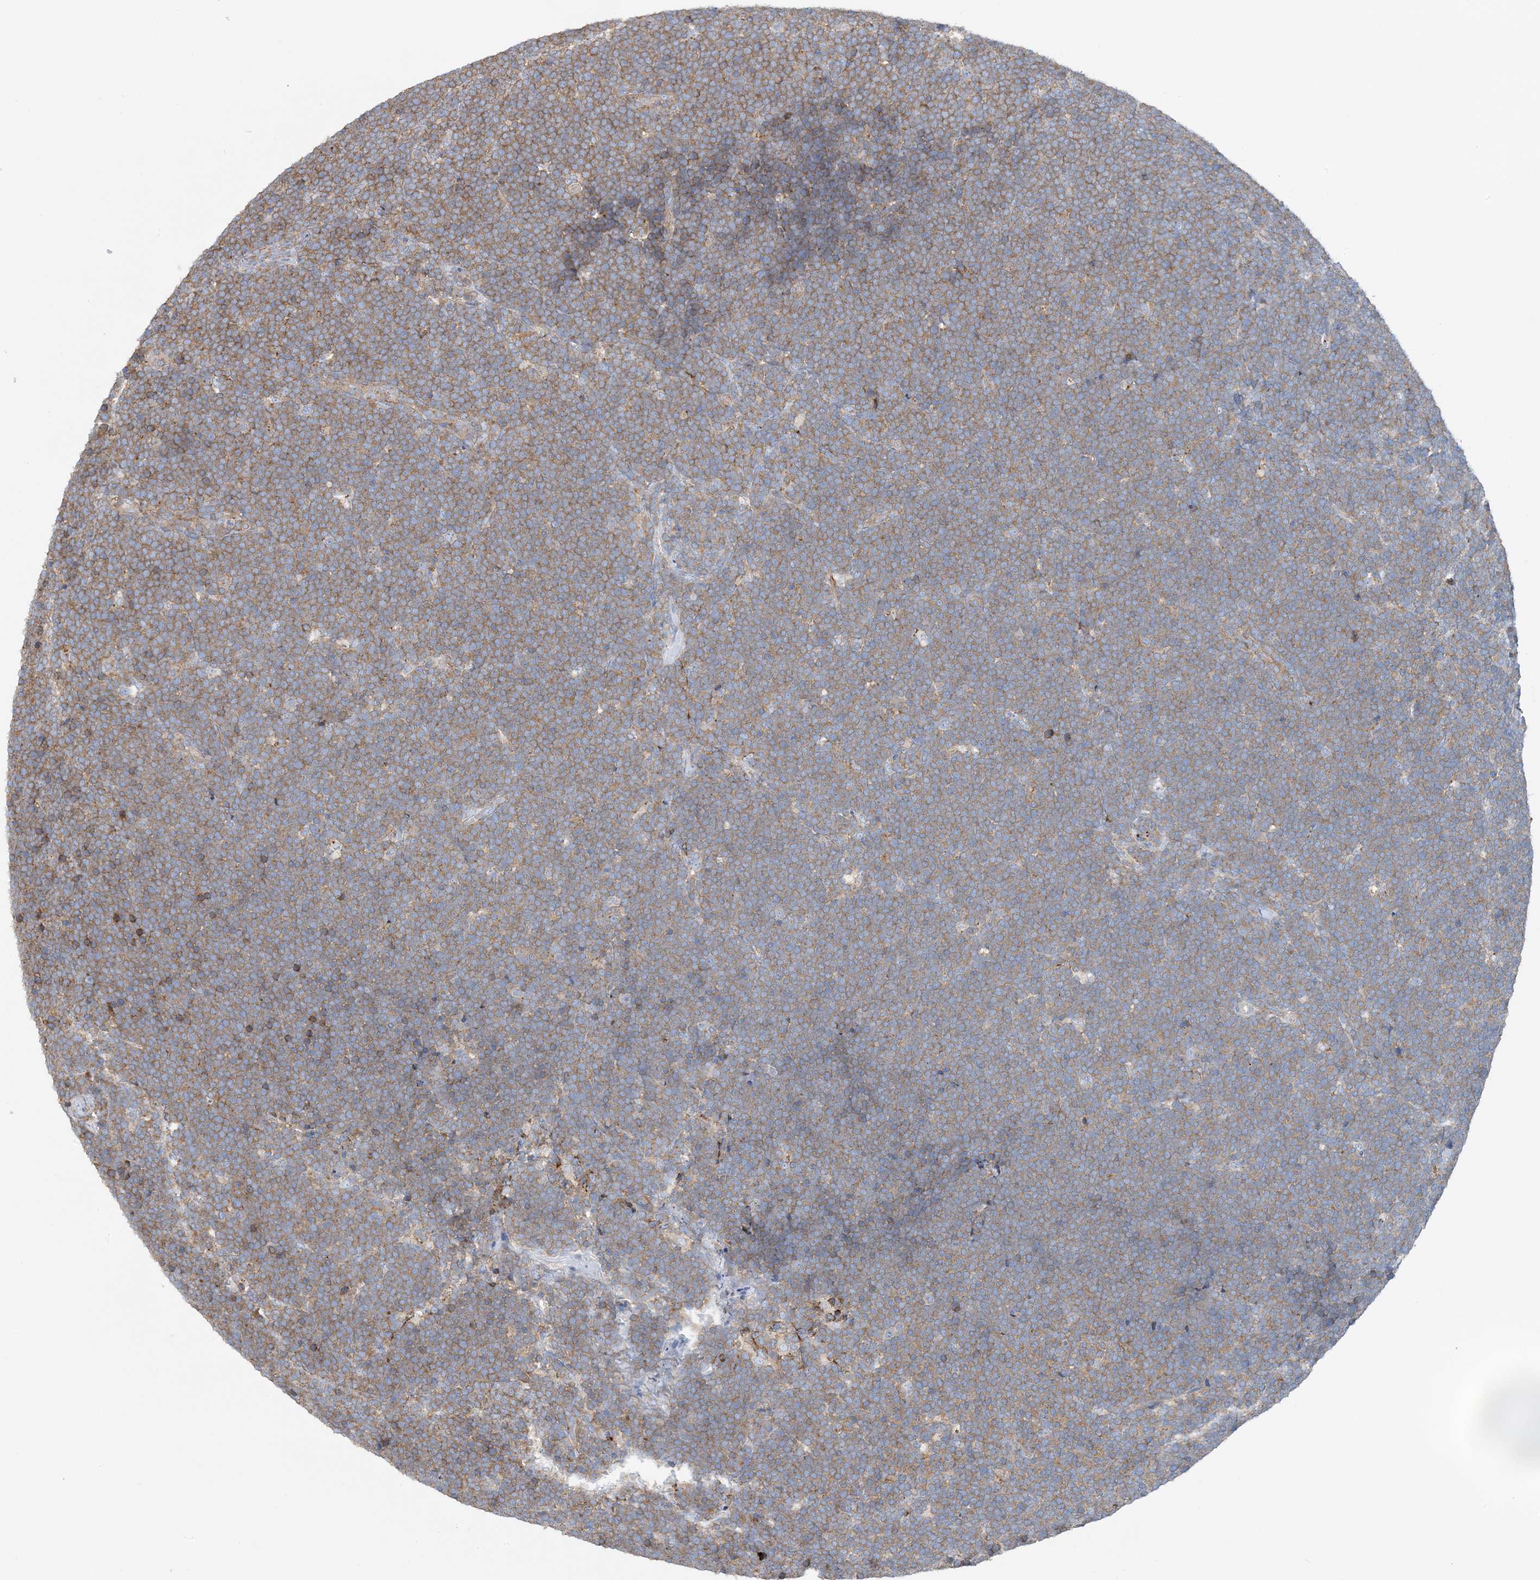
{"staining": {"intensity": "moderate", "quantity": ">75%", "location": "cytoplasmic/membranous"}, "tissue": "lymphoma", "cell_type": "Tumor cells", "image_type": "cancer", "snomed": [{"axis": "morphology", "description": "Malignant lymphoma, non-Hodgkin's type, High grade"}, {"axis": "topography", "description": "Lymph node"}], "caption": "Immunohistochemistry staining of lymphoma, which displays medium levels of moderate cytoplasmic/membranous positivity in approximately >75% of tumor cells indicating moderate cytoplasmic/membranous protein positivity. The staining was performed using DAB (brown) for protein detection and nuclei were counterstained in hematoxylin (blue).", "gene": "CALHM5", "patient": {"sex": "male", "age": 13}}